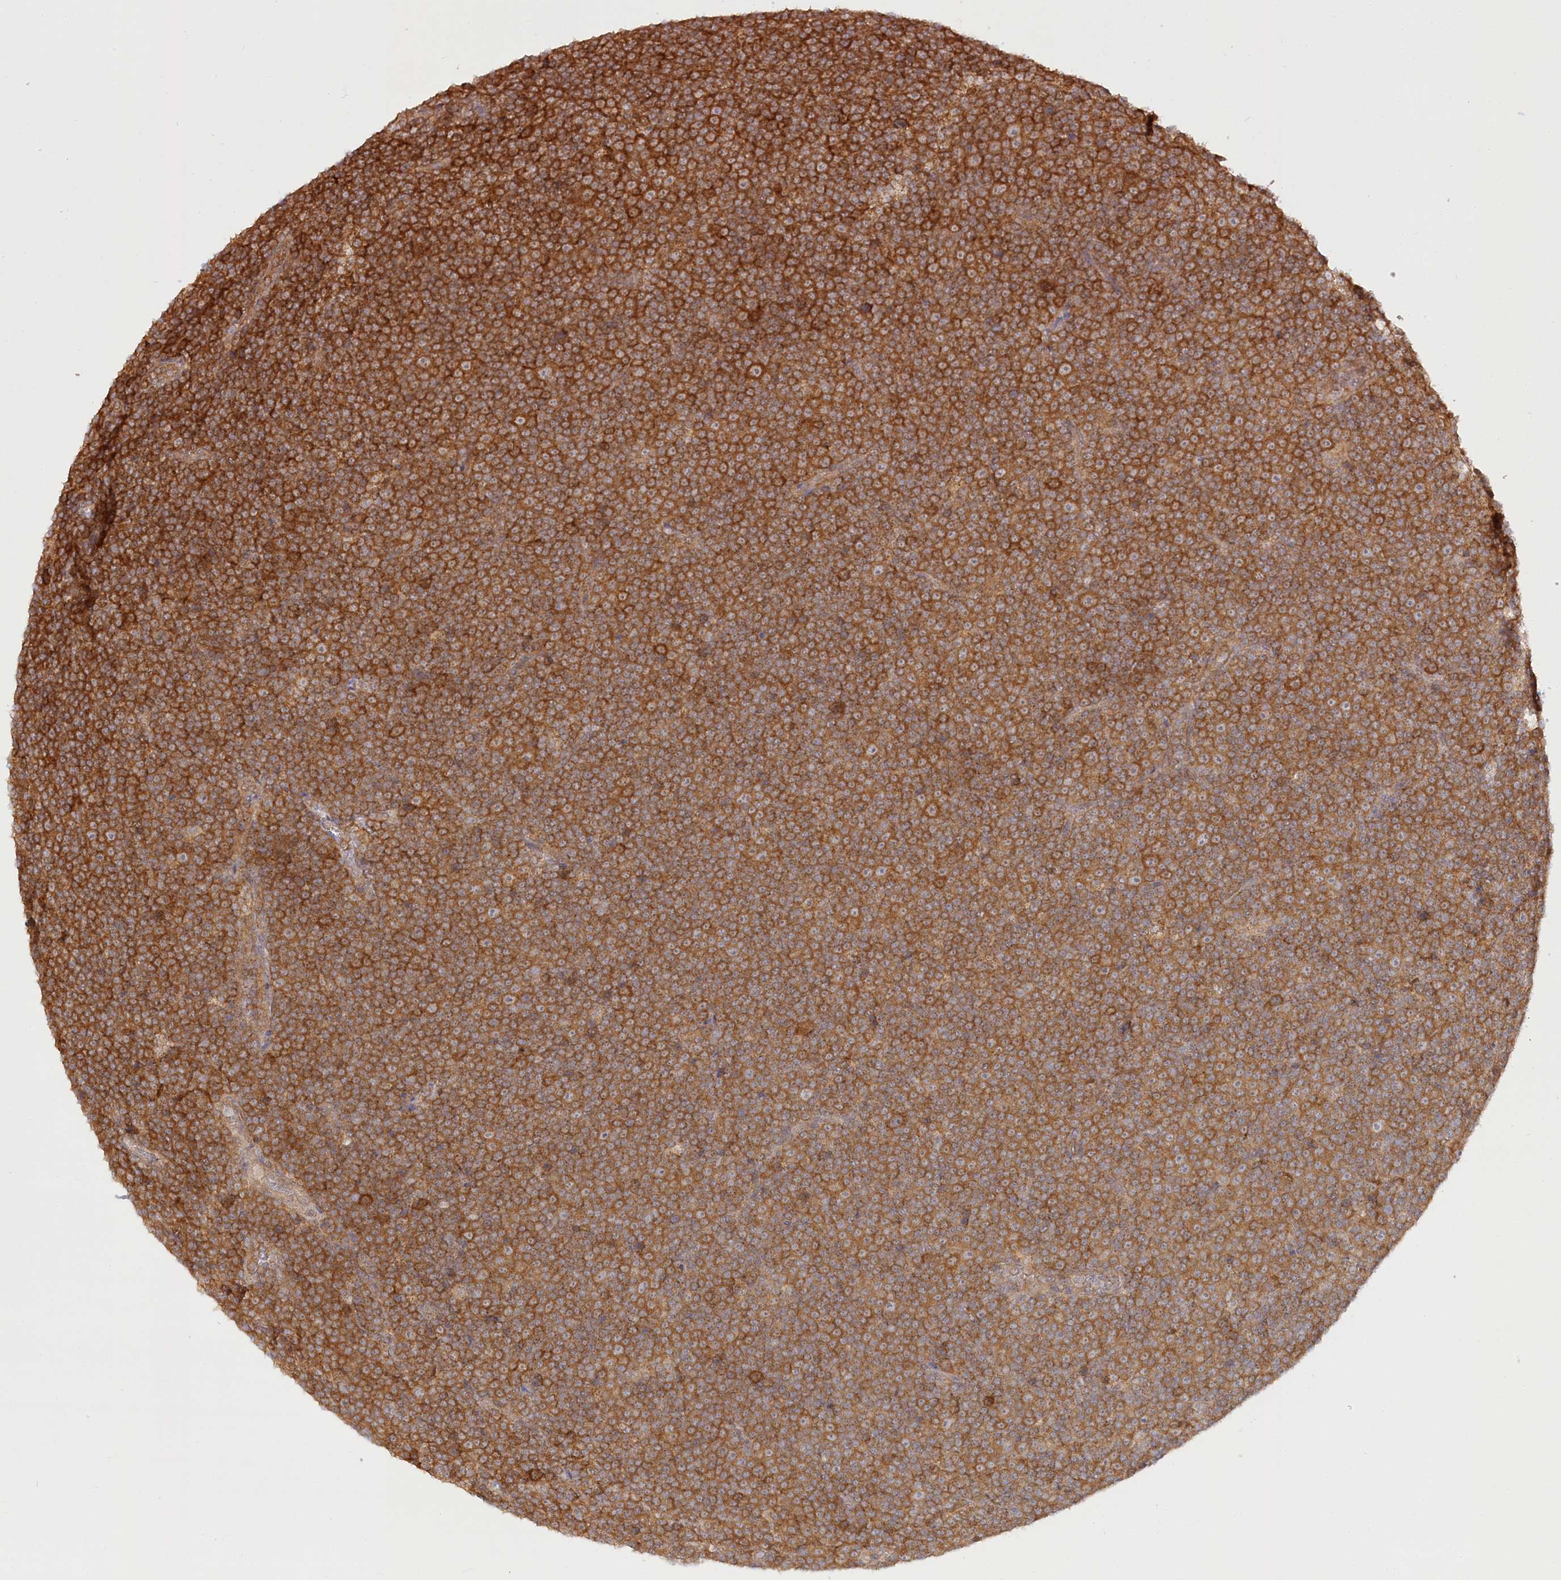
{"staining": {"intensity": "strong", "quantity": ">75%", "location": "cytoplasmic/membranous"}, "tissue": "lymphoma", "cell_type": "Tumor cells", "image_type": "cancer", "snomed": [{"axis": "morphology", "description": "Malignant lymphoma, non-Hodgkin's type, Low grade"}, {"axis": "topography", "description": "Lymph node"}], "caption": "Lymphoma tissue shows strong cytoplasmic/membranous positivity in about >75% of tumor cells", "gene": "INPP4B", "patient": {"sex": "female", "age": 67}}